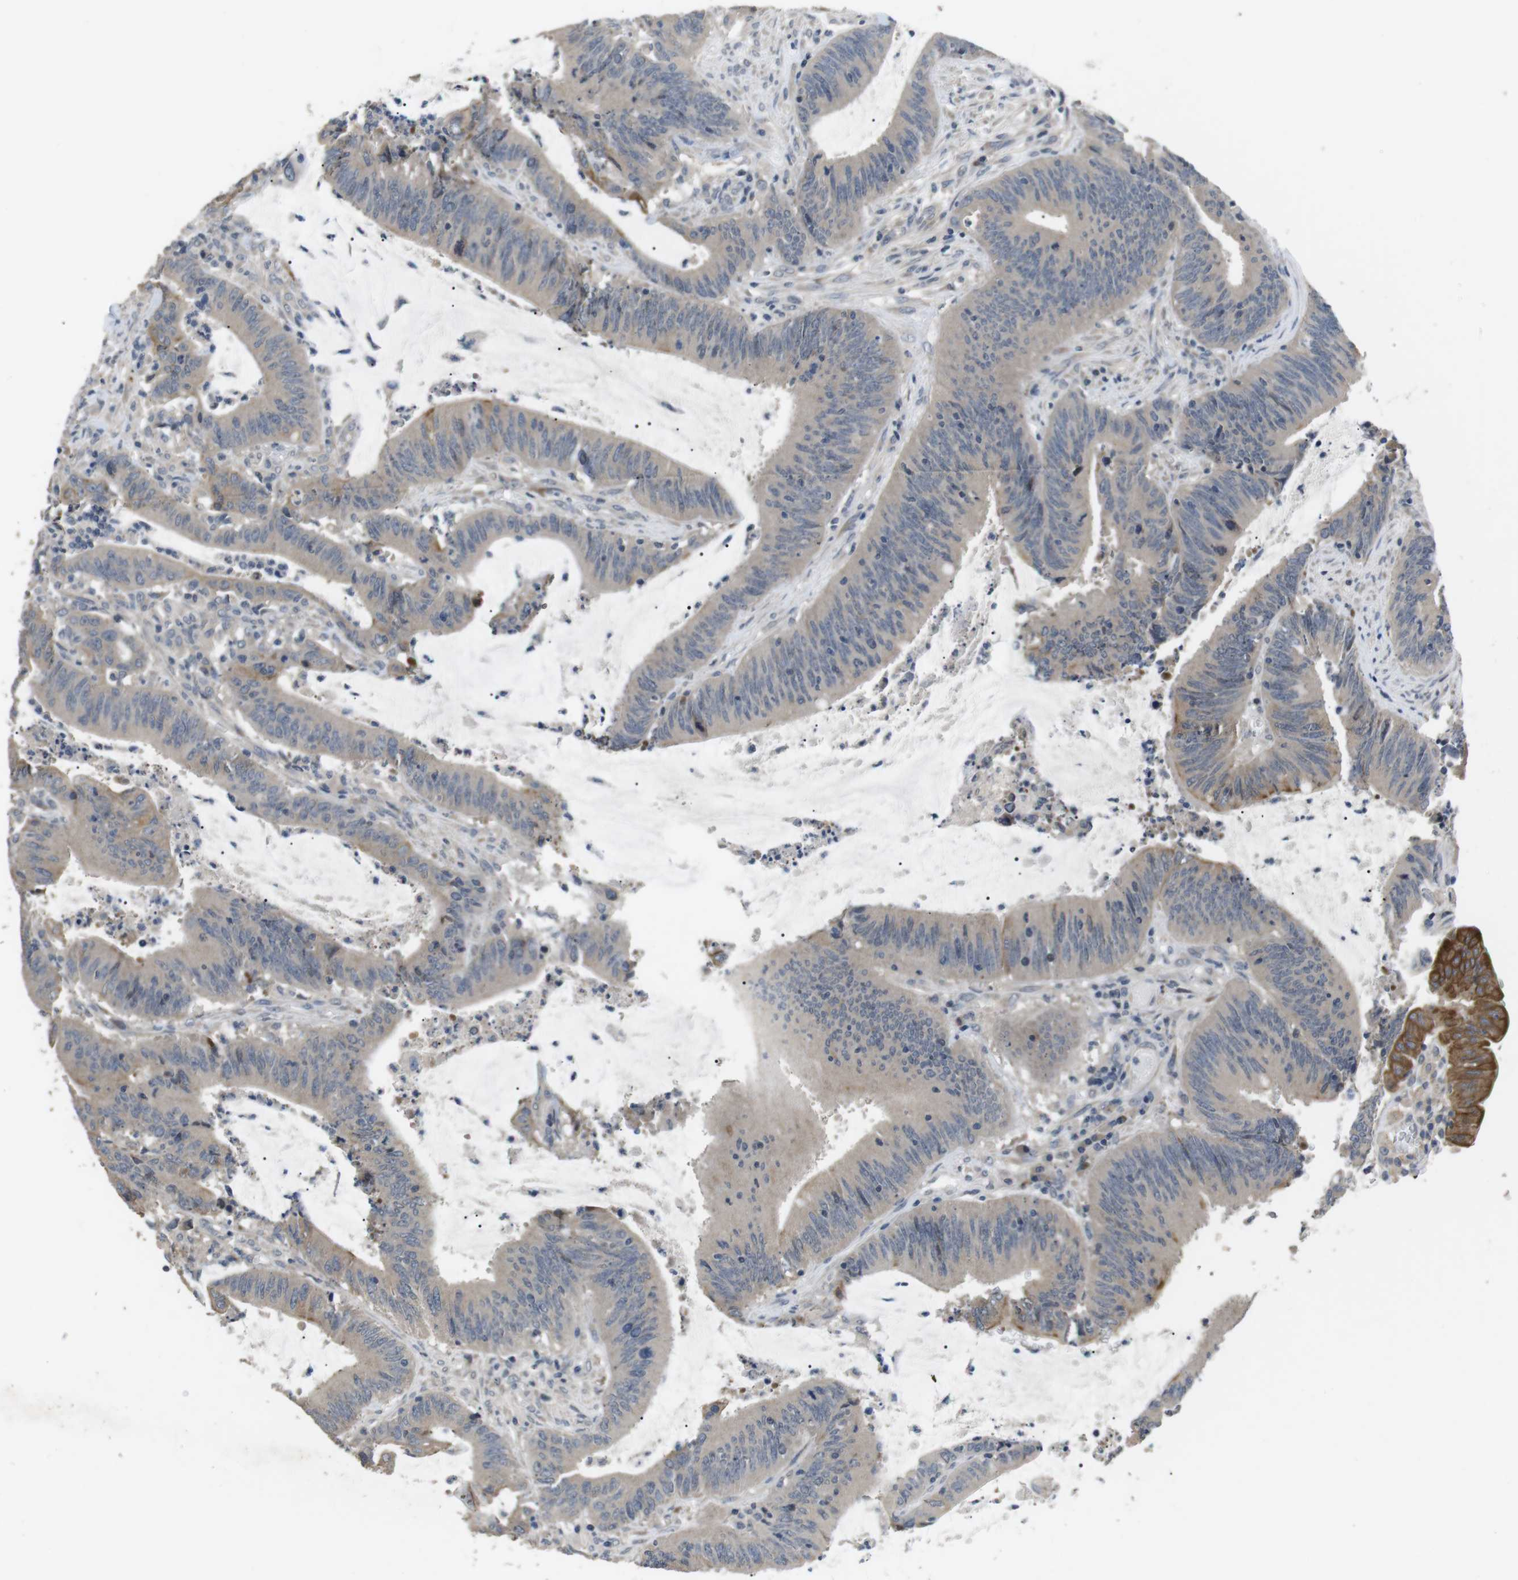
{"staining": {"intensity": "negative", "quantity": "none", "location": "none"}, "tissue": "colorectal cancer", "cell_type": "Tumor cells", "image_type": "cancer", "snomed": [{"axis": "morphology", "description": "Normal tissue, NOS"}, {"axis": "morphology", "description": "Adenocarcinoma, NOS"}, {"axis": "topography", "description": "Rectum"}], "caption": "An IHC micrograph of colorectal cancer (adenocarcinoma) is shown. There is no staining in tumor cells of colorectal cancer (adenocarcinoma). Brightfield microscopy of immunohistochemistry (IHC) stained with DAB (3,3'-diaminobenzidine) (brown) and hematoxylin (blue), captured at high magnification.", "gene": "ADGRL3", "patient": {"sex": "female", "age": 66}}